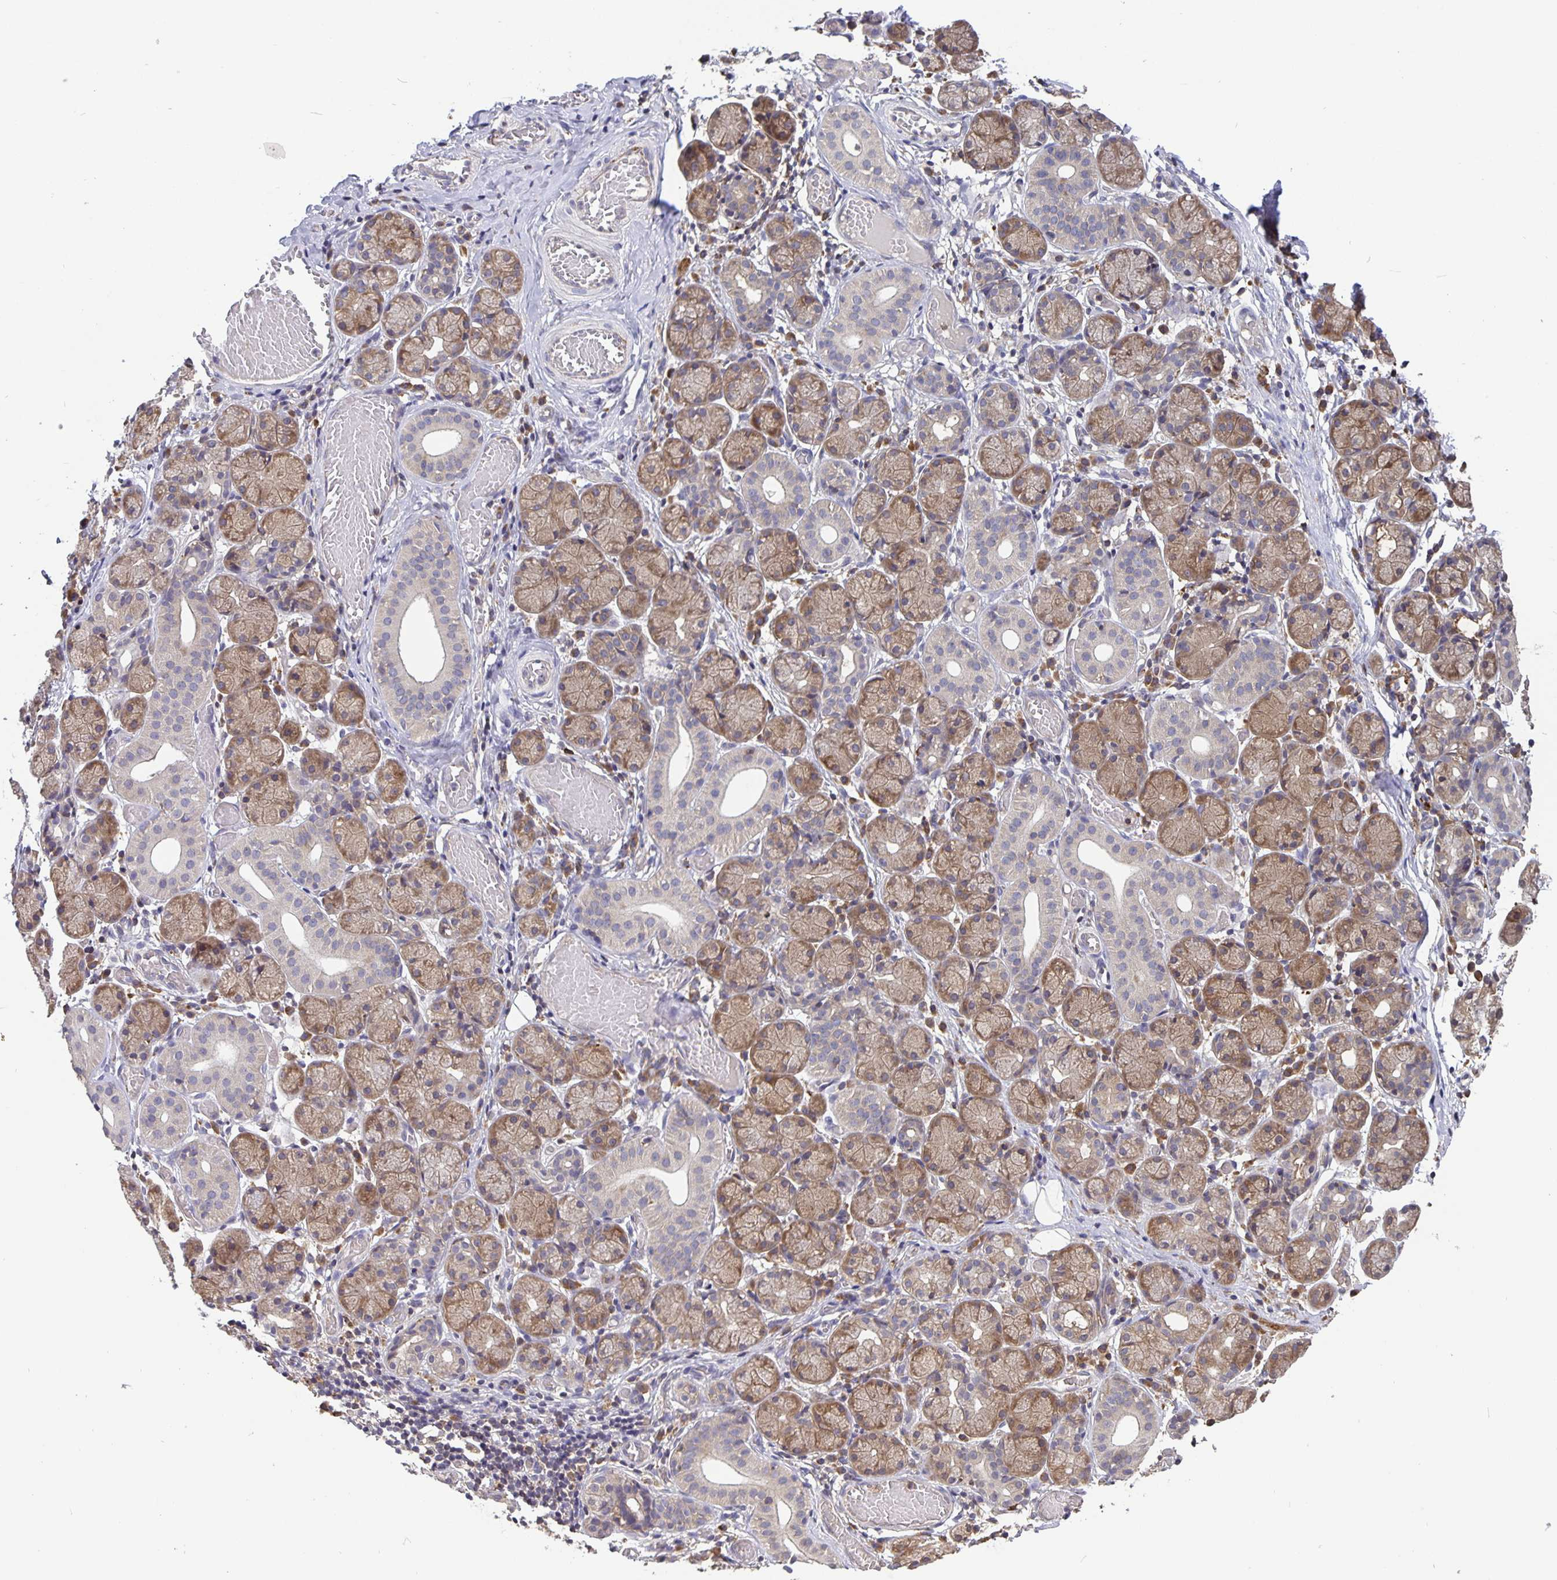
{"staining": {"intensity": "moderate", "quantity": ">75%", "location": "cytoplasmic/membranous"}, "tissue": "salivary gland", "cell_type": "Glandular cells", "image_type": "normal", "snomed": [{"axis": "morphology", "description": "Normal tissue, NOS"}, {"axis": "topography", "description": "Salivary gland"}], "caption": "The histopathology image demonstrates a brown stain indicating the presence of a protein in the cytoplasmic/membranous of glandular cells in salivary gland.", "gene": "FEM1C", "patient": {"sex": "female", "age": 24}}